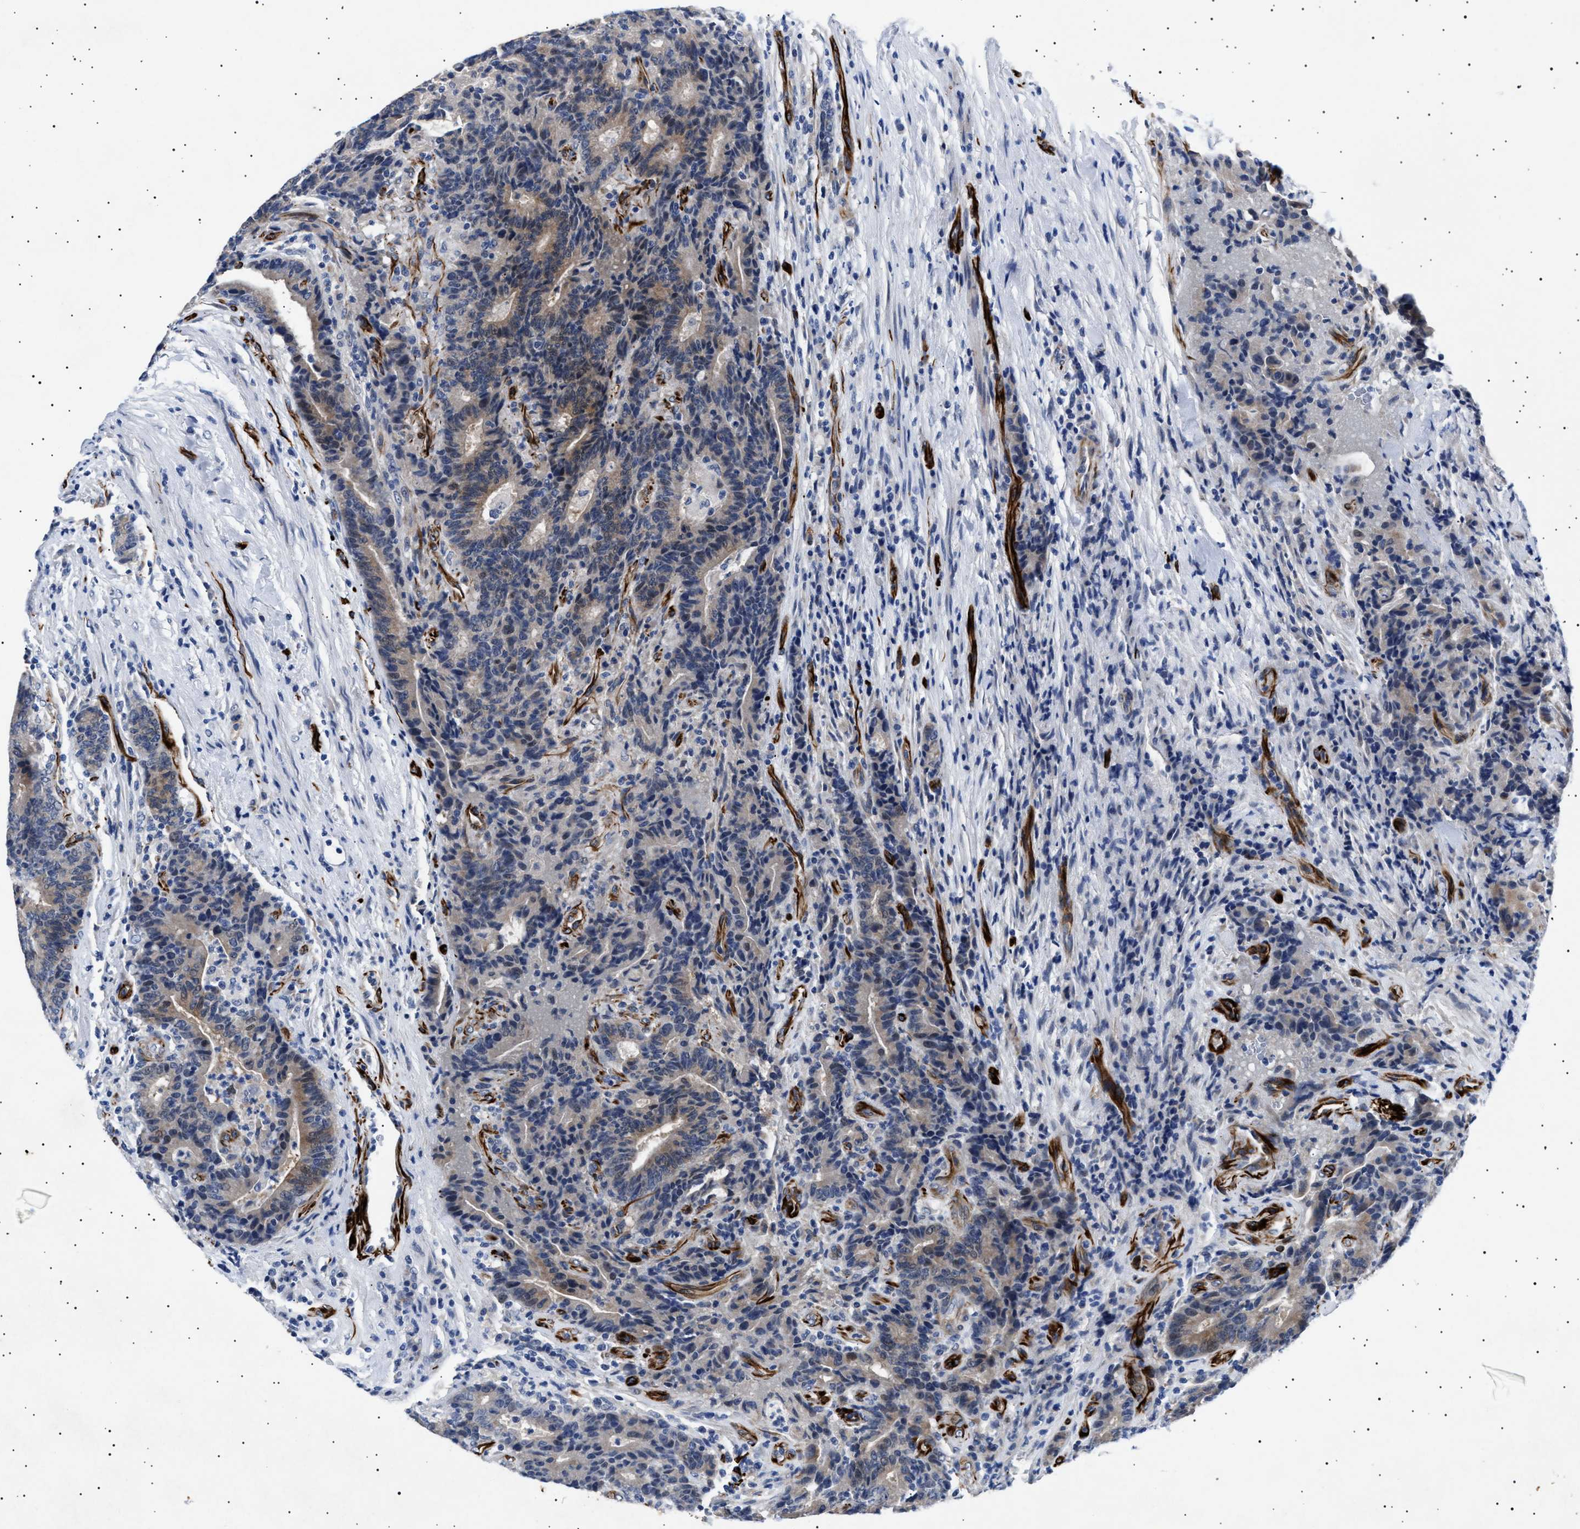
{"staining": {"intensity": "weak", "quantity": "<25%", "location": "cytoplasmic/membranous"}, "tissue": "colorectal cancer", "cell_type": "Tumor cells", "image_type": "cancer", "snomed": [{"axis": "morphology", "description": "Normal tissue, NOS"}, {"axis": "morphology", "description": "Adenocarcinoma, NOS"}, {"axis": "topography", "description": "Colon"}], "caption": "DAB immunohistochemical staining of colorectal cancer (adenocarcinoma) reveals no significant expression in tumor cells.", "gene": "OLFML2A", "patient": {"sex": "female", "age": 75}}